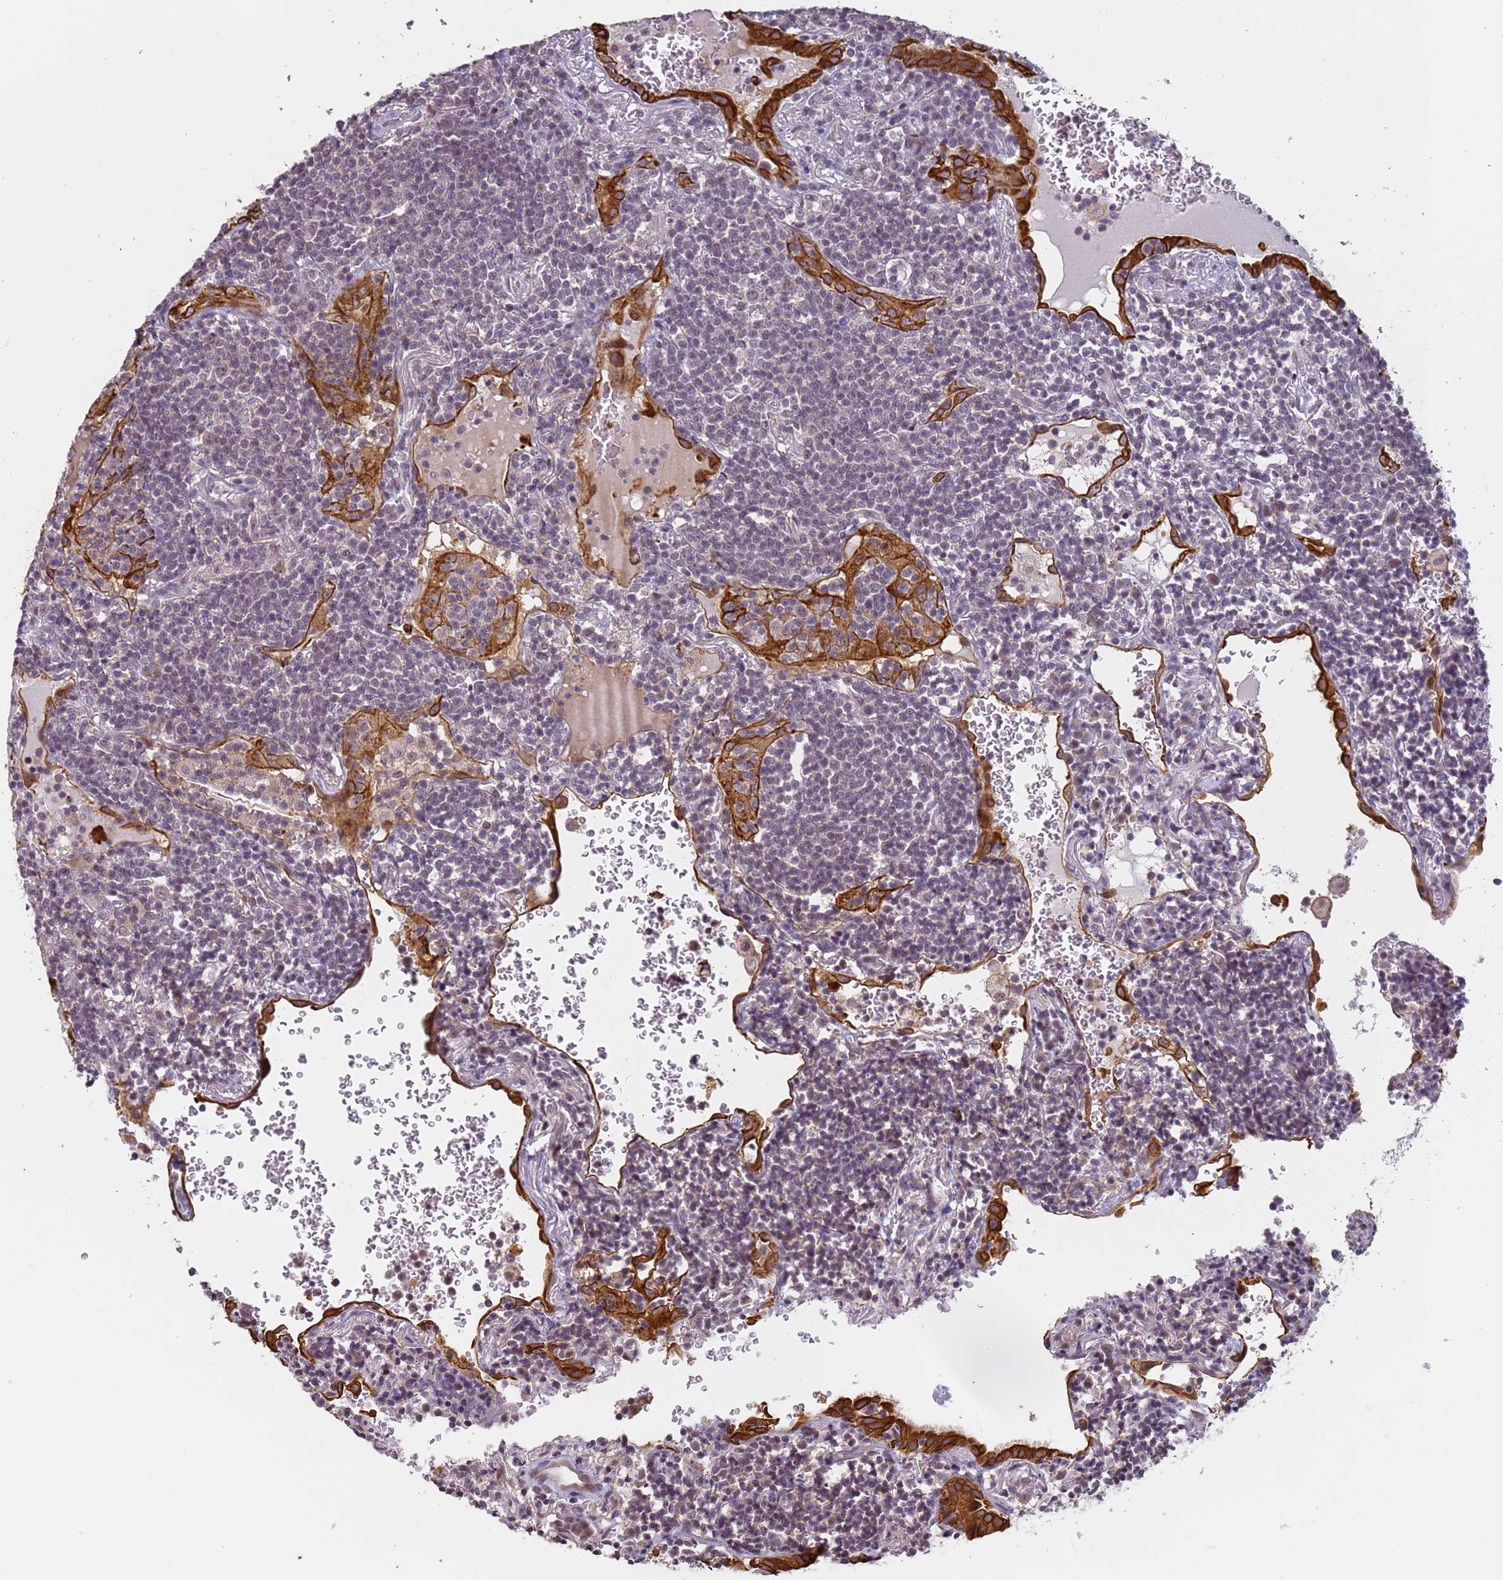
{"staining": {"intensity": "negative", "quantity": "none", "location": "none"}, "tissue": "lymphoma", "cell_type": "Tumor cells", "image_type": "cancer", "snomed": [{"axis": "morphology", "description": "Malignant lymphoma, non-Hodgkin's type, Low grade"}, {"axis": "topography", "description": "Lung"}], "caption": "Immunohistochemistry of low-grade malignant lymphoma, non-Hodgkin's type displays no positivity in tumor cells.", "gene": "VWA3A", "patient": {"sex": "female", "age": 71}}